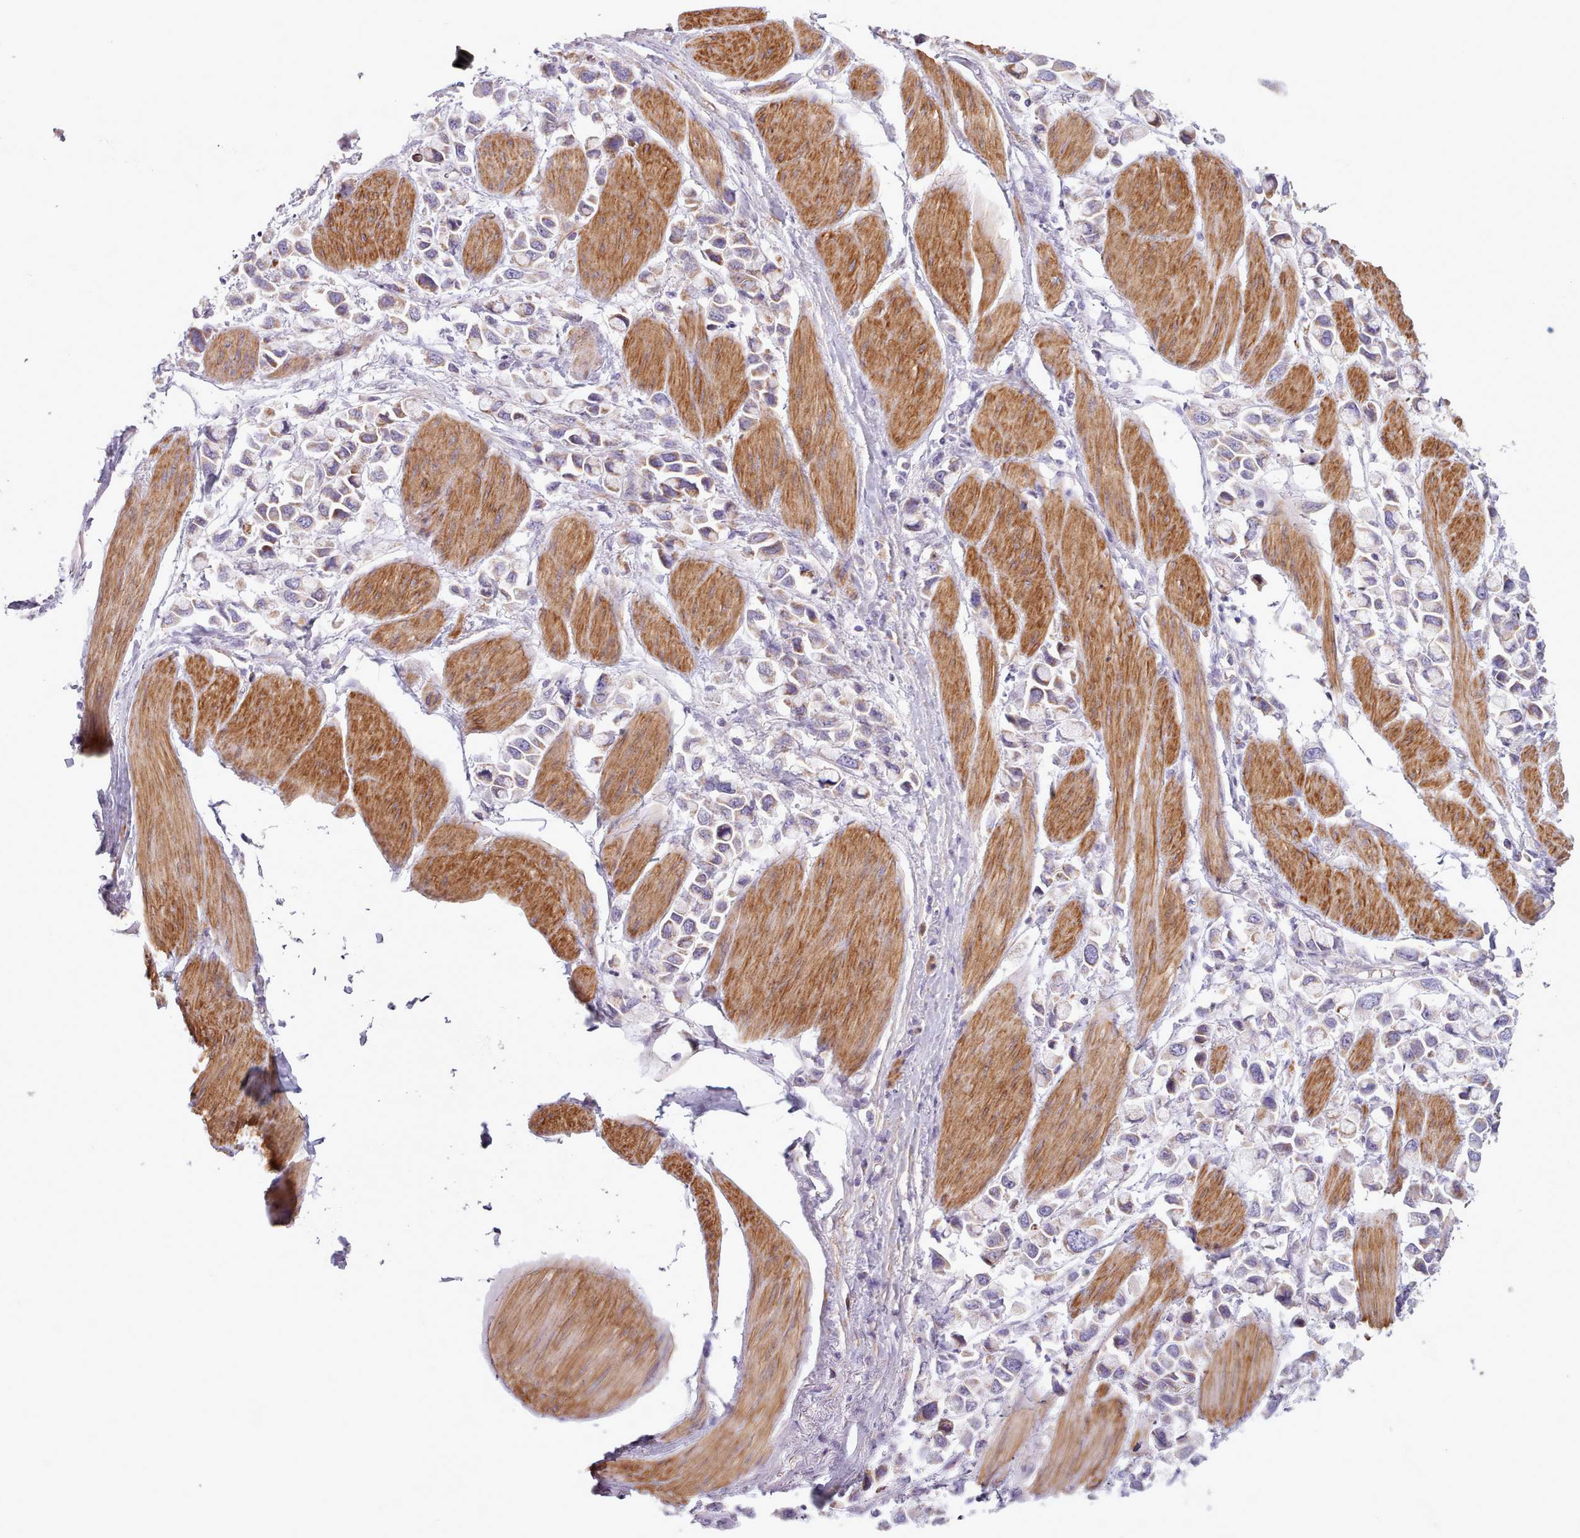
{"staining": {"intensity": "negative", "quantity": "none", "location": "none"}, "tissue": "stomach cancer", "cell_type": "Tumor cells", "image_type": "cancer", "snomed": [{"axis": "morphology", "description": "Adenocarcinoma, NOS"}, {"axis": "topography", "description": "Stomach"}], "caption": "A photomicrograph of stomach cancer stained for a protein displays no brown staining in tumor cells.", "gene": "AVL9", "patient": {"sex": "female", "age": 81}}